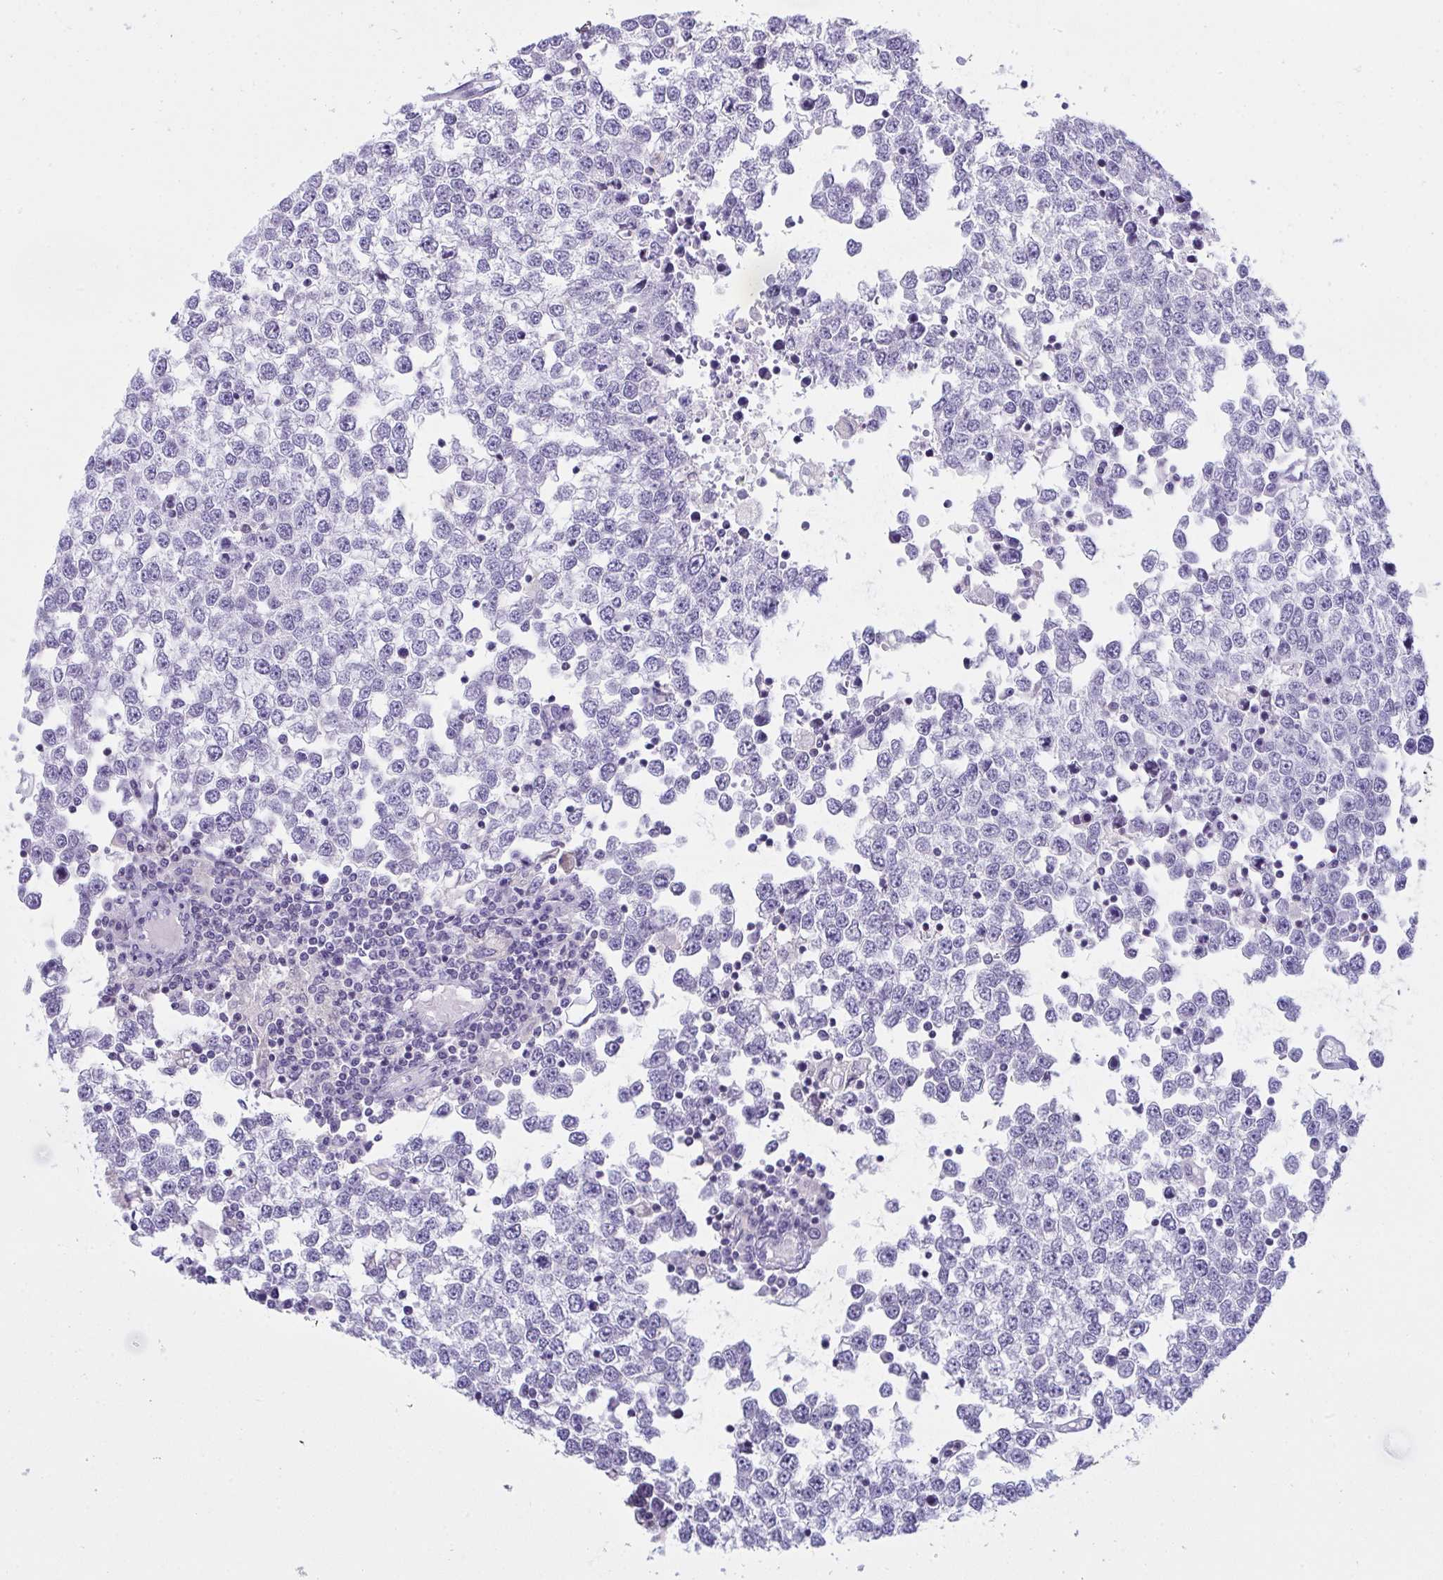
{"staining": {"intensity": "negative", "quantity": "none", "location": "none"}, "tissue": "testis cancer", "cell_type": "Tumor cells", "image_type": "cancer", "snomed": [{"axis": "morphology", "description": "Seminoma, NOS"}, {"axis": "topography", "description": "Testis"}], "caption": "This is an IHC micrograph of human testis cancer. There is no expression in tumor cells.", "gene": "MYO1F", "patient": {"sex": "male", "age": 65}}